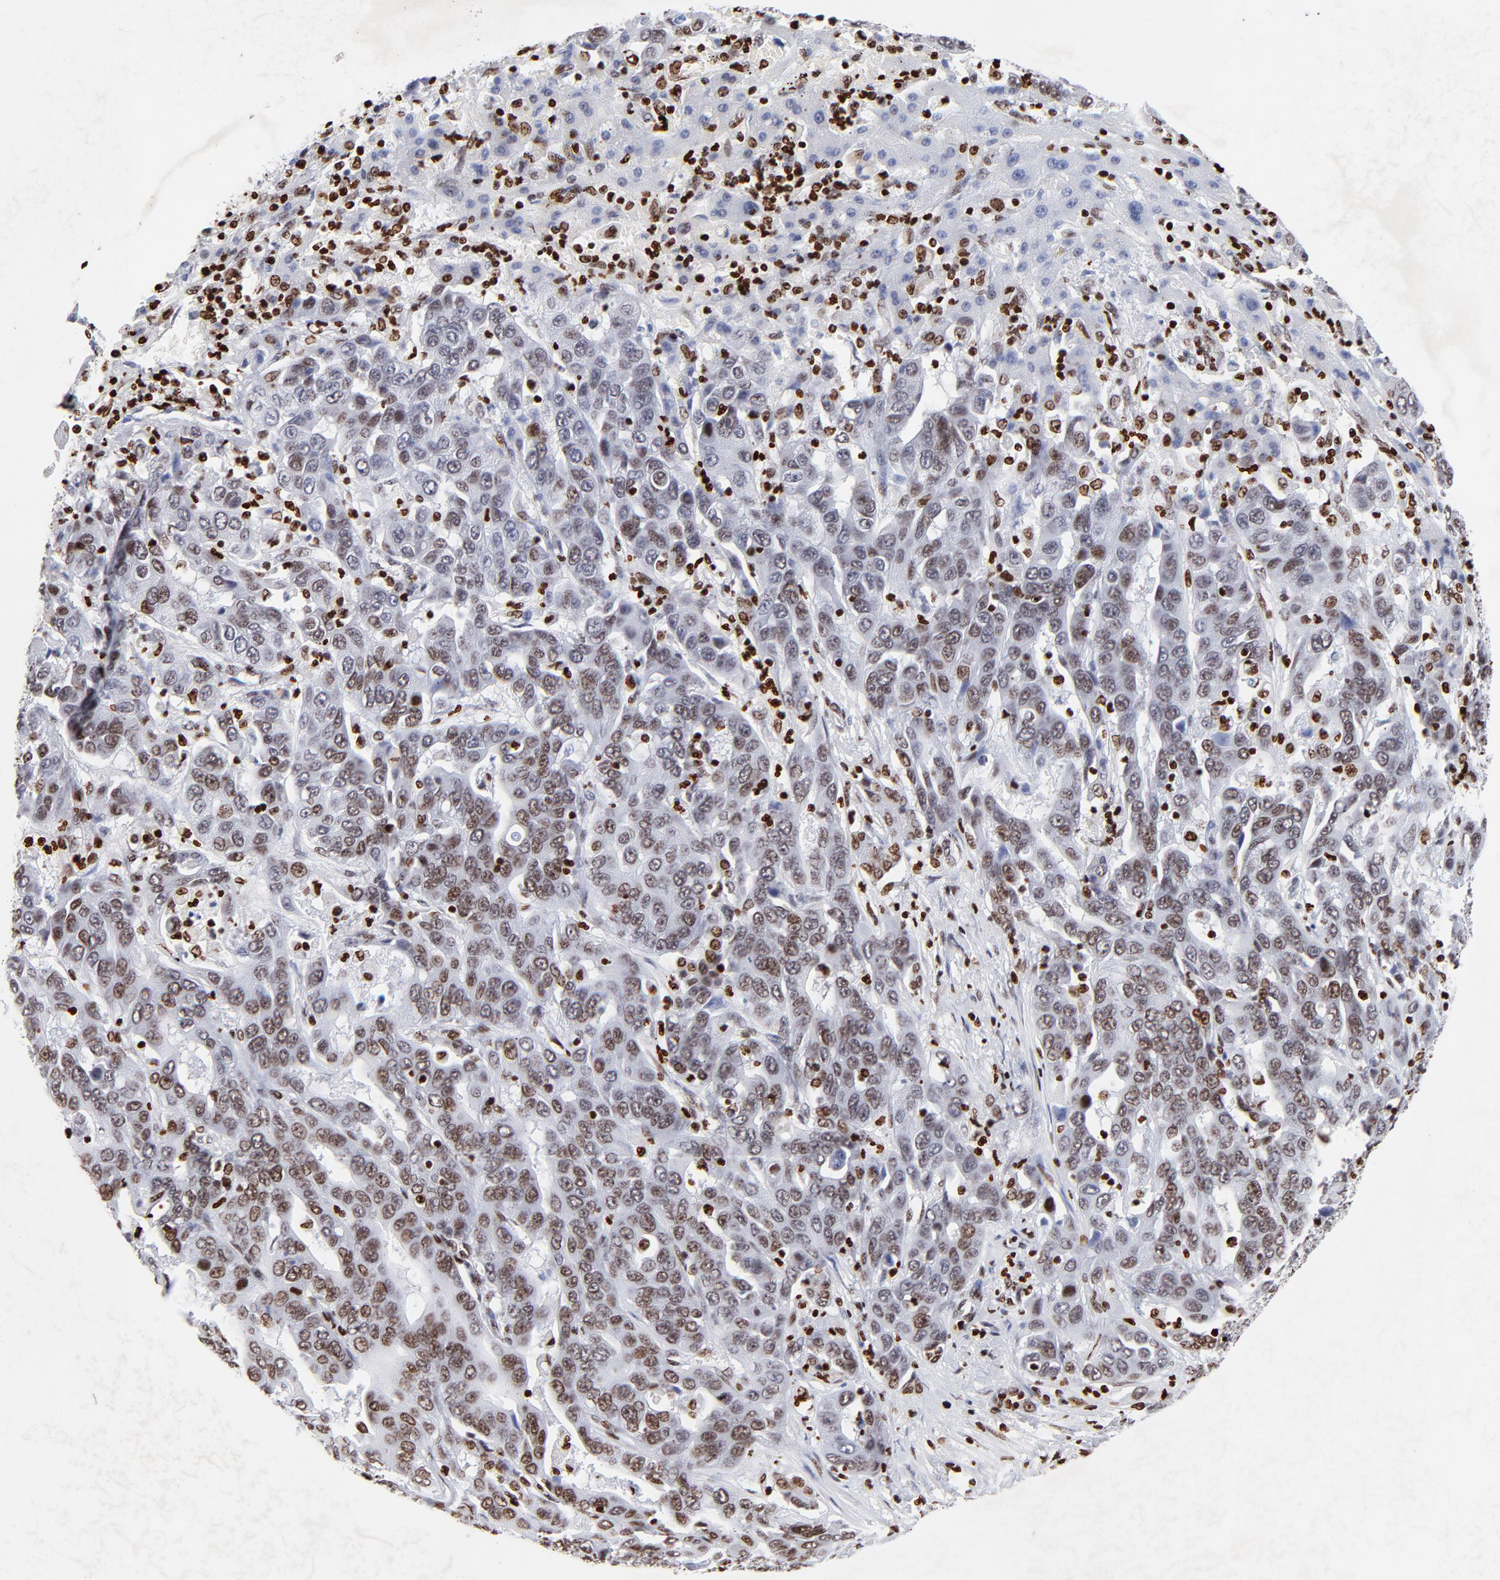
{"staining": {"intensity": "weak", "quantity": ">75%", "location": "nuclear"}, "tissue": "liver cancer", "cell_type": "Tumor cells", "image_type": "cancer", "snomed": [{"axis": "morphology", "description": "Cholangiocarcinoma"}, {"axis": "topography", "description": "Liver"}], "caption": "There is low levels of weak nuclear expression in tumor cells of cholangiocarcinoma (liver), as demonstrated by immunohistochemical staining (brown color).", "gene": "FBH1", "patient": {"sex": "female", "age": 52}}